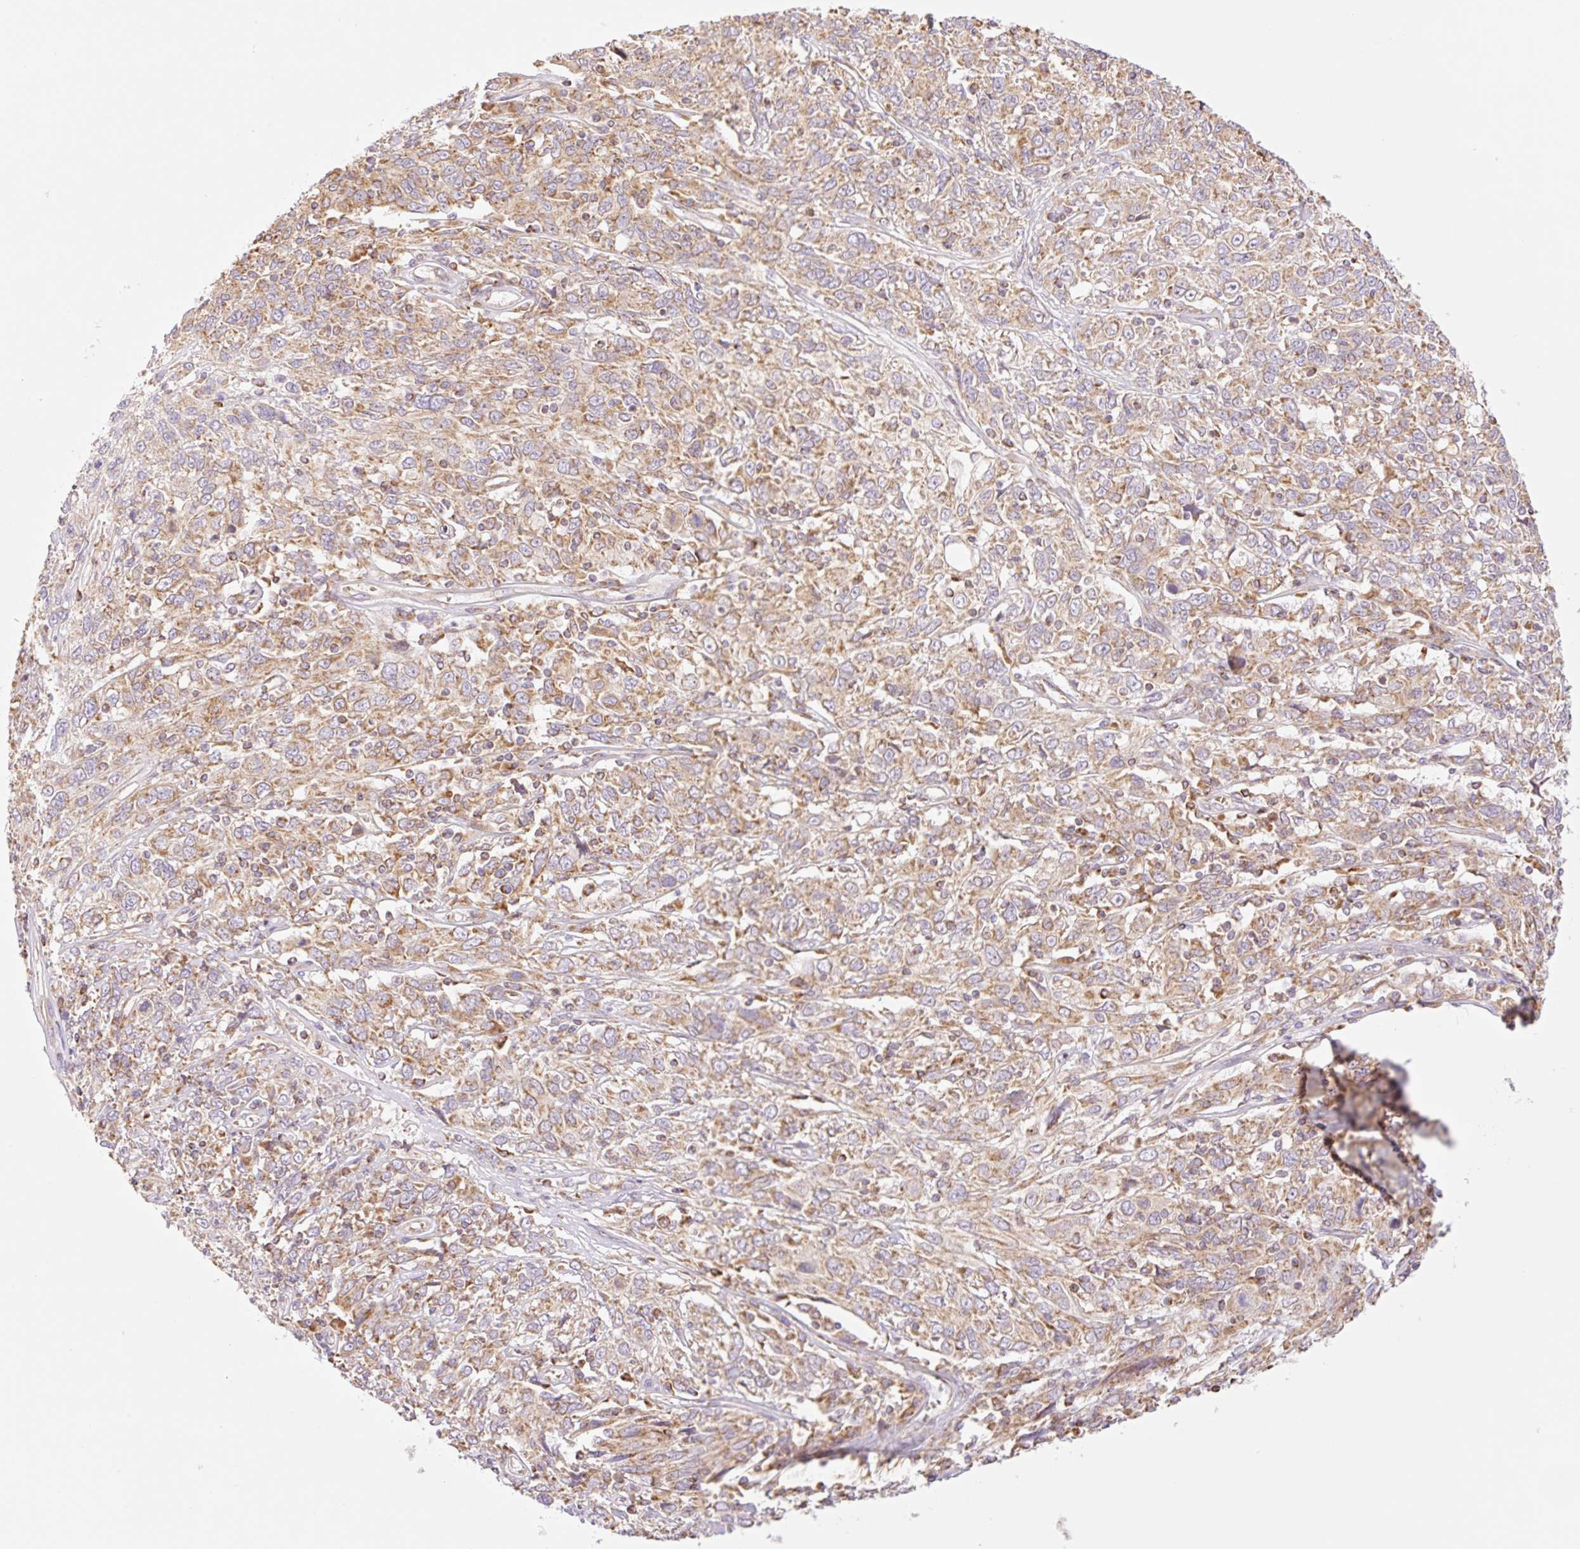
{"staining": {"intensity": "moderate", "quantity": ">75%", "location": "cytoplasmic/membranous"}, "tissue": "cervical cancer", "cell_type": "Tumor cells", "image_type": "cancer", "snomed": [{"axis": "morphology", "description": "Squamous cell carcinoma, NOS"}, {"axis": "topography", "description": "Cervix"}], "caption": "Protein positivity by immunohistochemistry demonstrates moderate cytoplasmic/membranous expression in approximately >75% of tumor cells in cervical cancer (squamous cell carcinoma).", "gene": "GOSR2", "patient": {"sex": "female", "age": 46}}